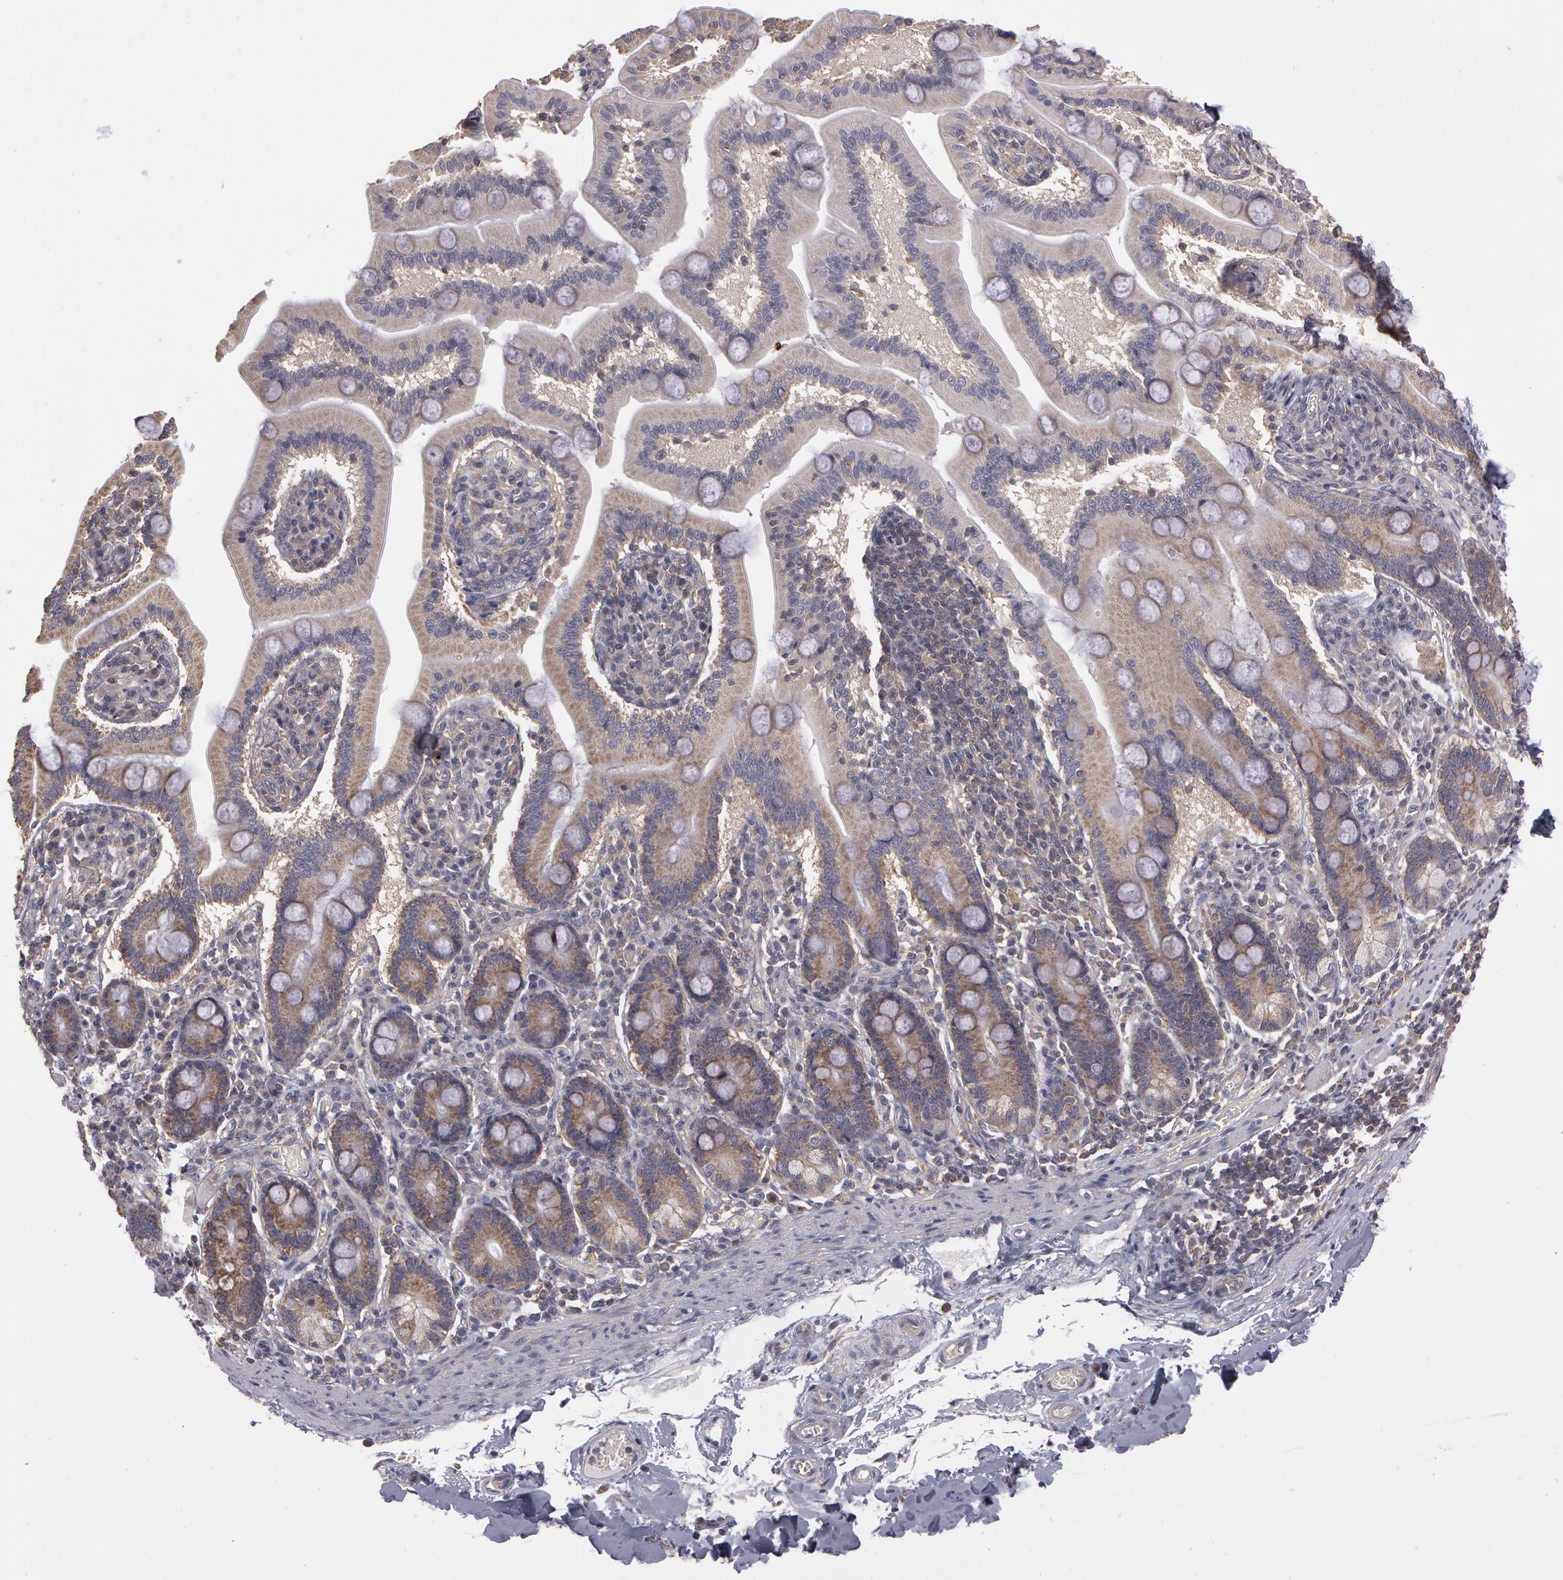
{"staining": {"intensity": "negative", "quantity": "none", "location": "none"}, "tissue": "adipose tissue", "cell_type": "Adipocytes", "image_type": "normal", "snomed": [{"axis": "morphology", "description": "Normal tissue, NOS"}, {"axis": "topography", "description": "Duodenum"}], "caption": "Photomicrograph shows no significant protein positivity in adipocytes of normal adipose tissue. (Immunohistochemistry (ihc), brightfield microscopy, high magnification).", "gene": "NEK9", "patient": {"sex": "male", "age": 63}}